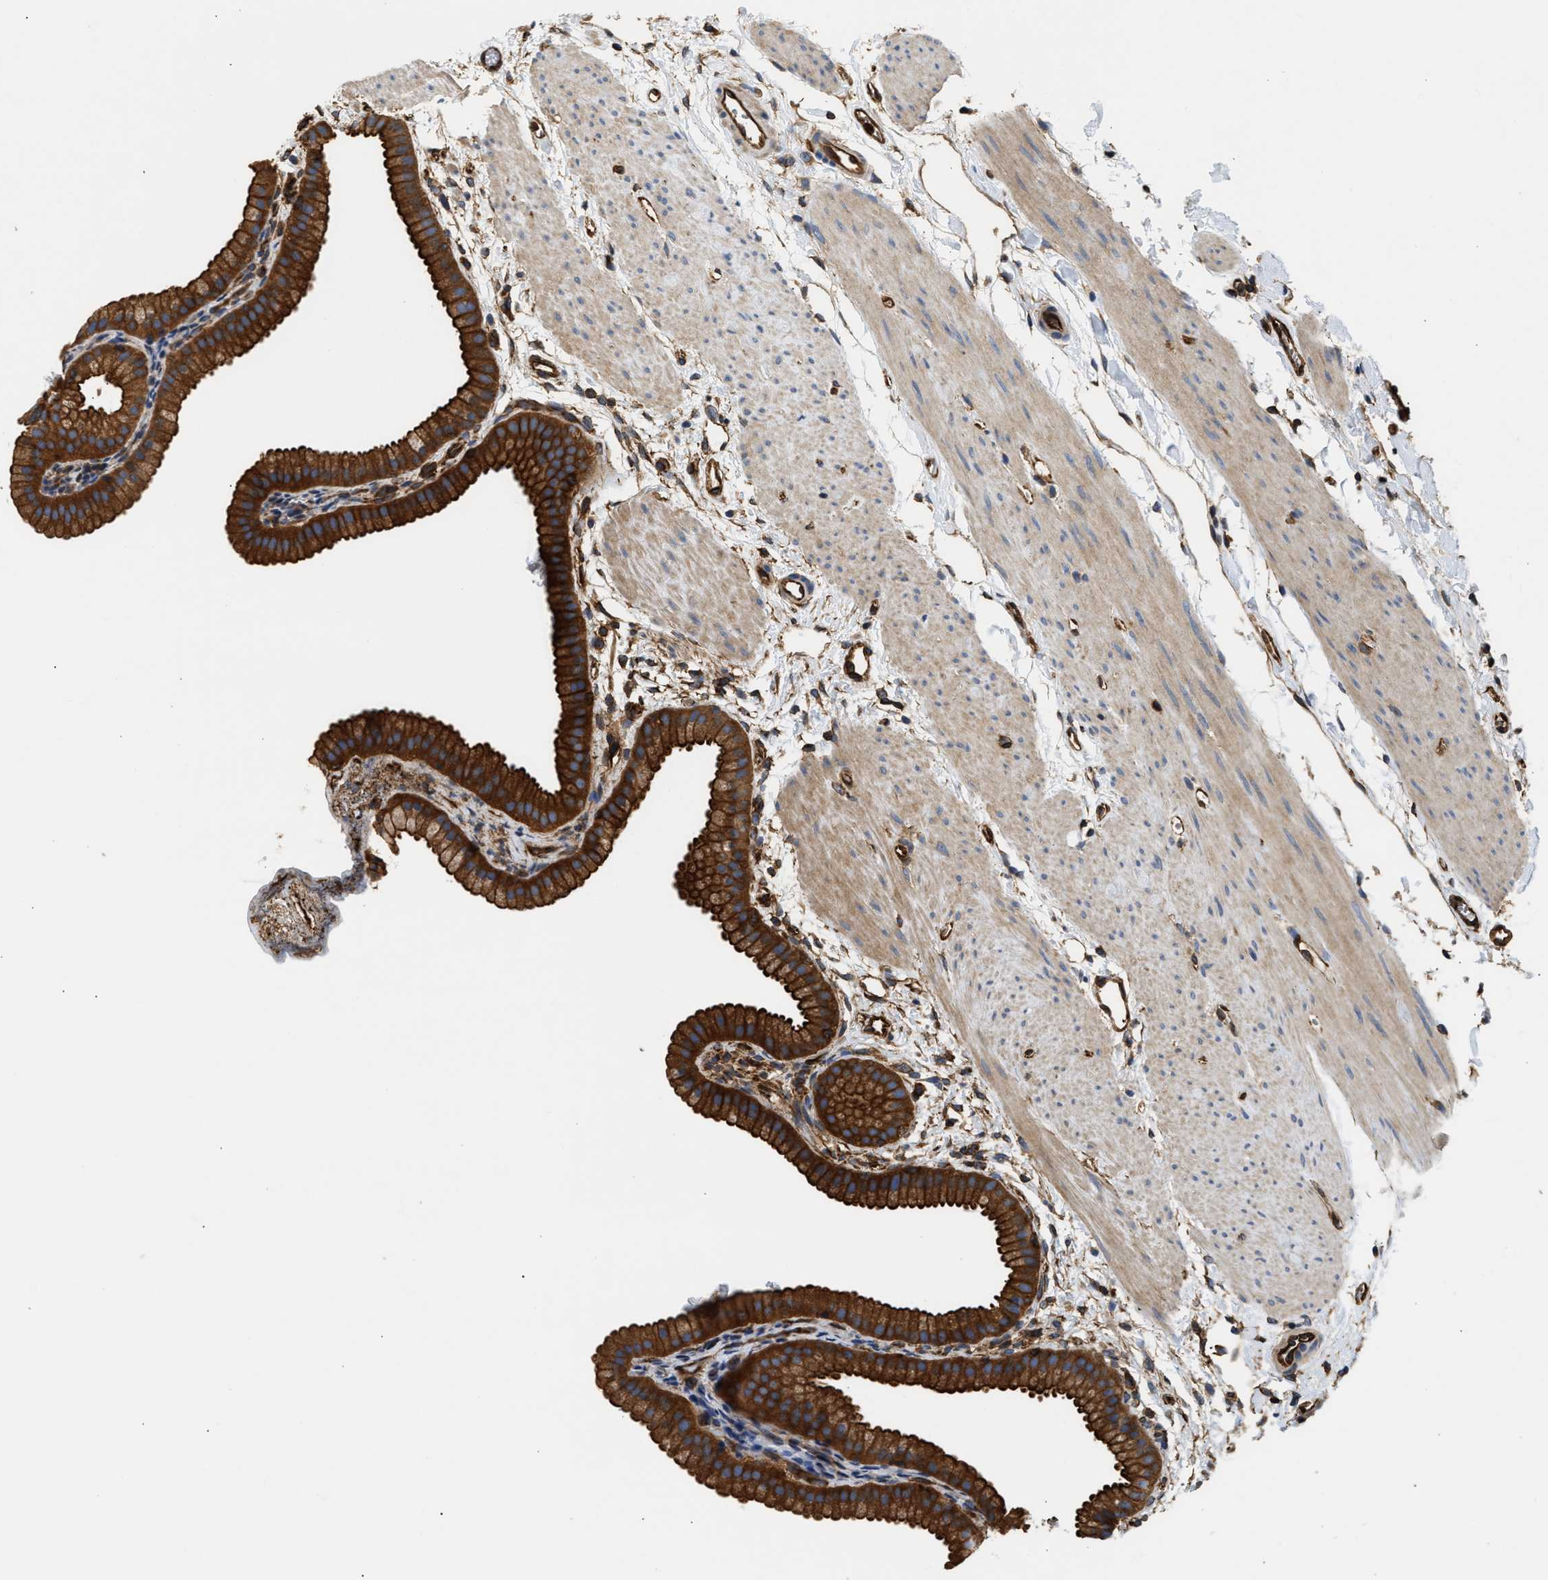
{"staining": {"intensity": "strong", "quantity": ">75%", "location": "cytoplasmic/membranous"}, "tissue": "gallbladder", "cell_type": "Glandular cells", "image_type": "normal", "snomed": [{"axis": "morphology", "description": "Normal tissue, NOS"}, {"axis": "topography", "description": "Gallbladder"}], "caption": "Unremarkable gallbladder displays strong cytoplasmic/membranous positivity in approximately >75% of glandular cells, visualized by immunohistochemistry.", "gene": "SAMD9L", "patient": {"sex": "female", "age": 64}}